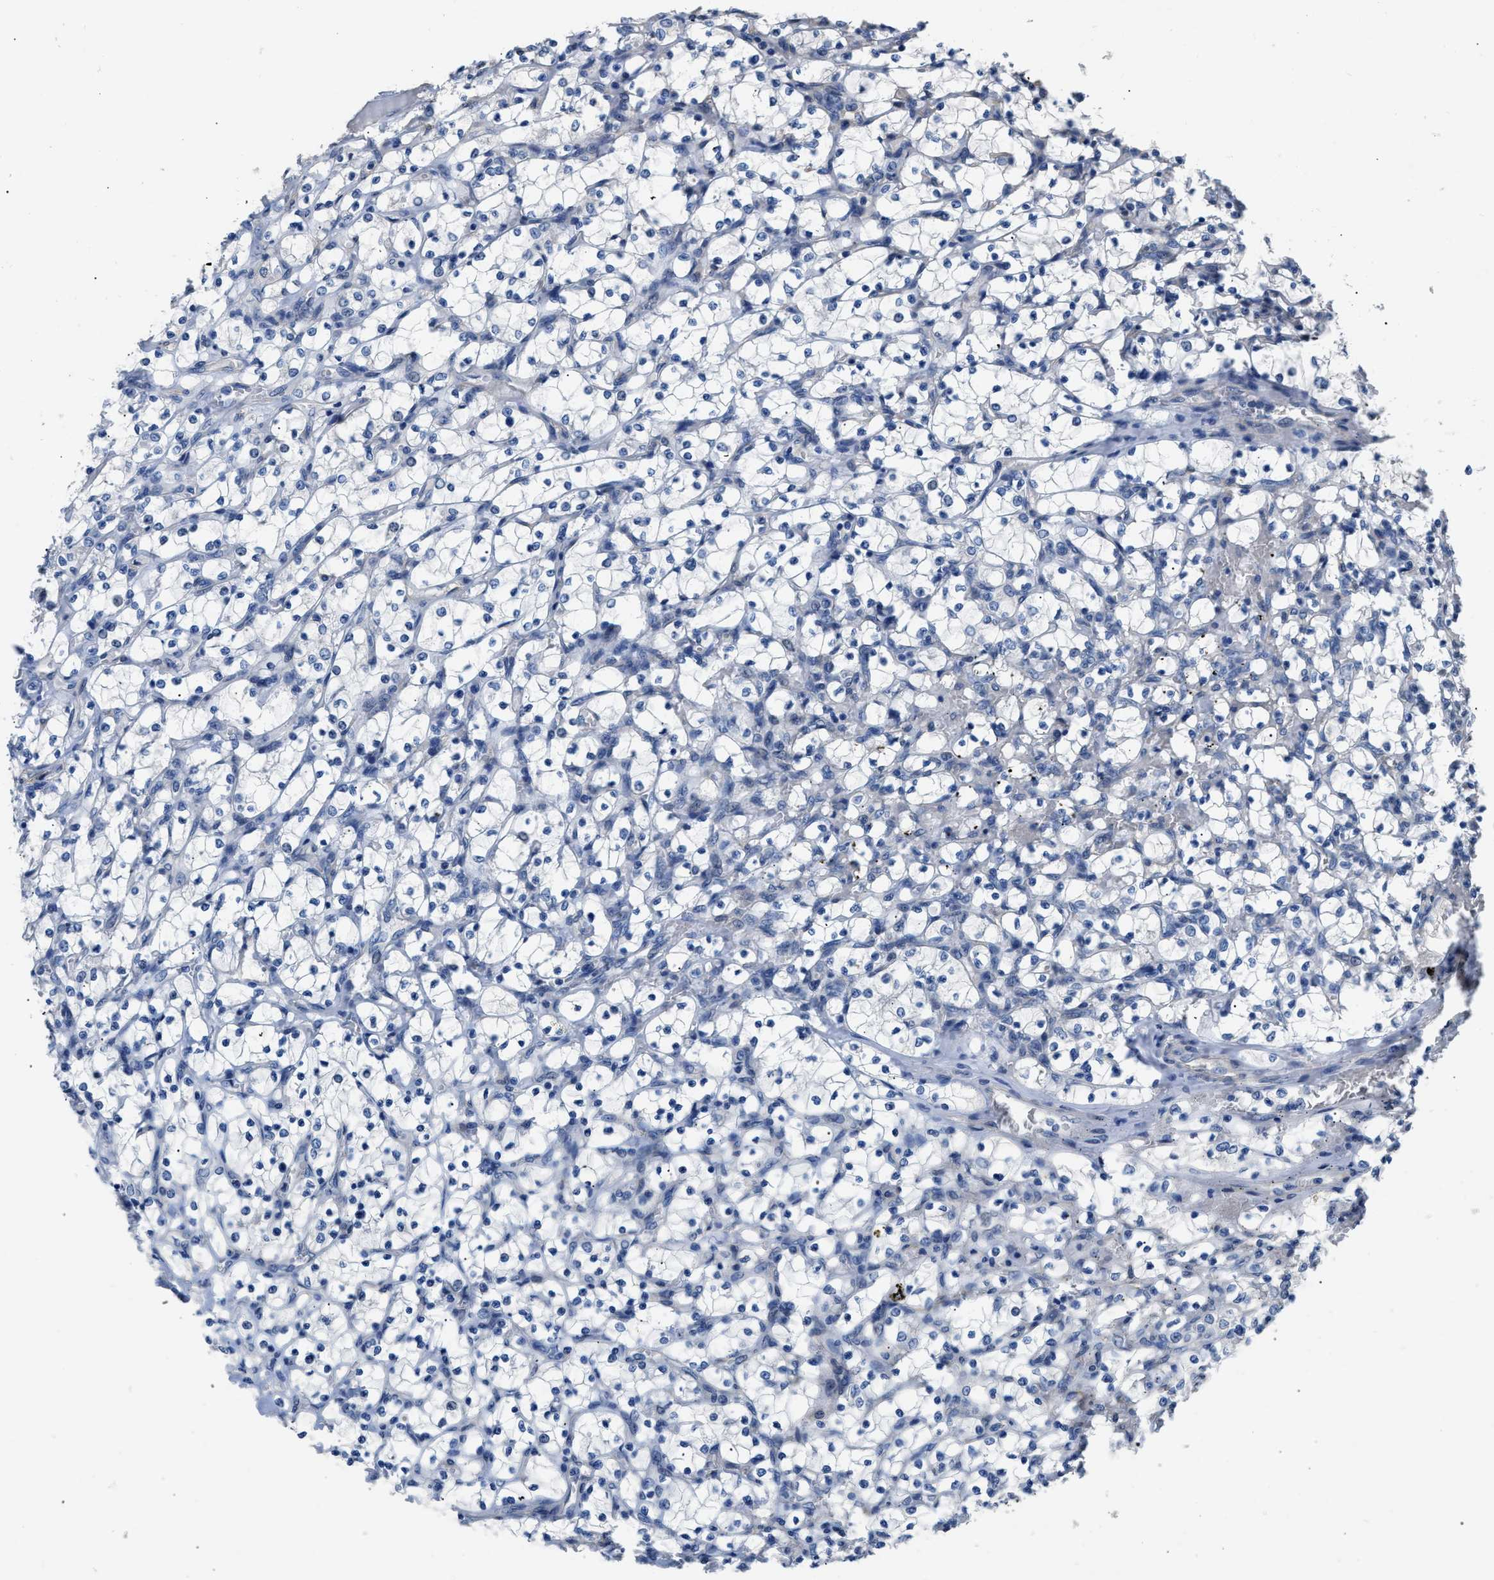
{"staining": {"intensity": "negative", "quantity": "none", "location": "none"}, "tissue": "renal cancer", "cell_type": "Tumor cells", "image_type": "cancer", "snomed": [{"axis": "morphology", "description": "Adenocarcinoma, NOS"}, {"axis": "topography", "description": "Kidney"}], "caption": "DAB (3,3'-diaminobenzidine) immunohistochemical staining of renal cancer demonstrates no significant expression in tumor cells. (DAB immunohistochemistry visualized using brightfield microscopy, high magnification).", "gene": "RBP1", "patient": {"sex": "female", "age": 69}}